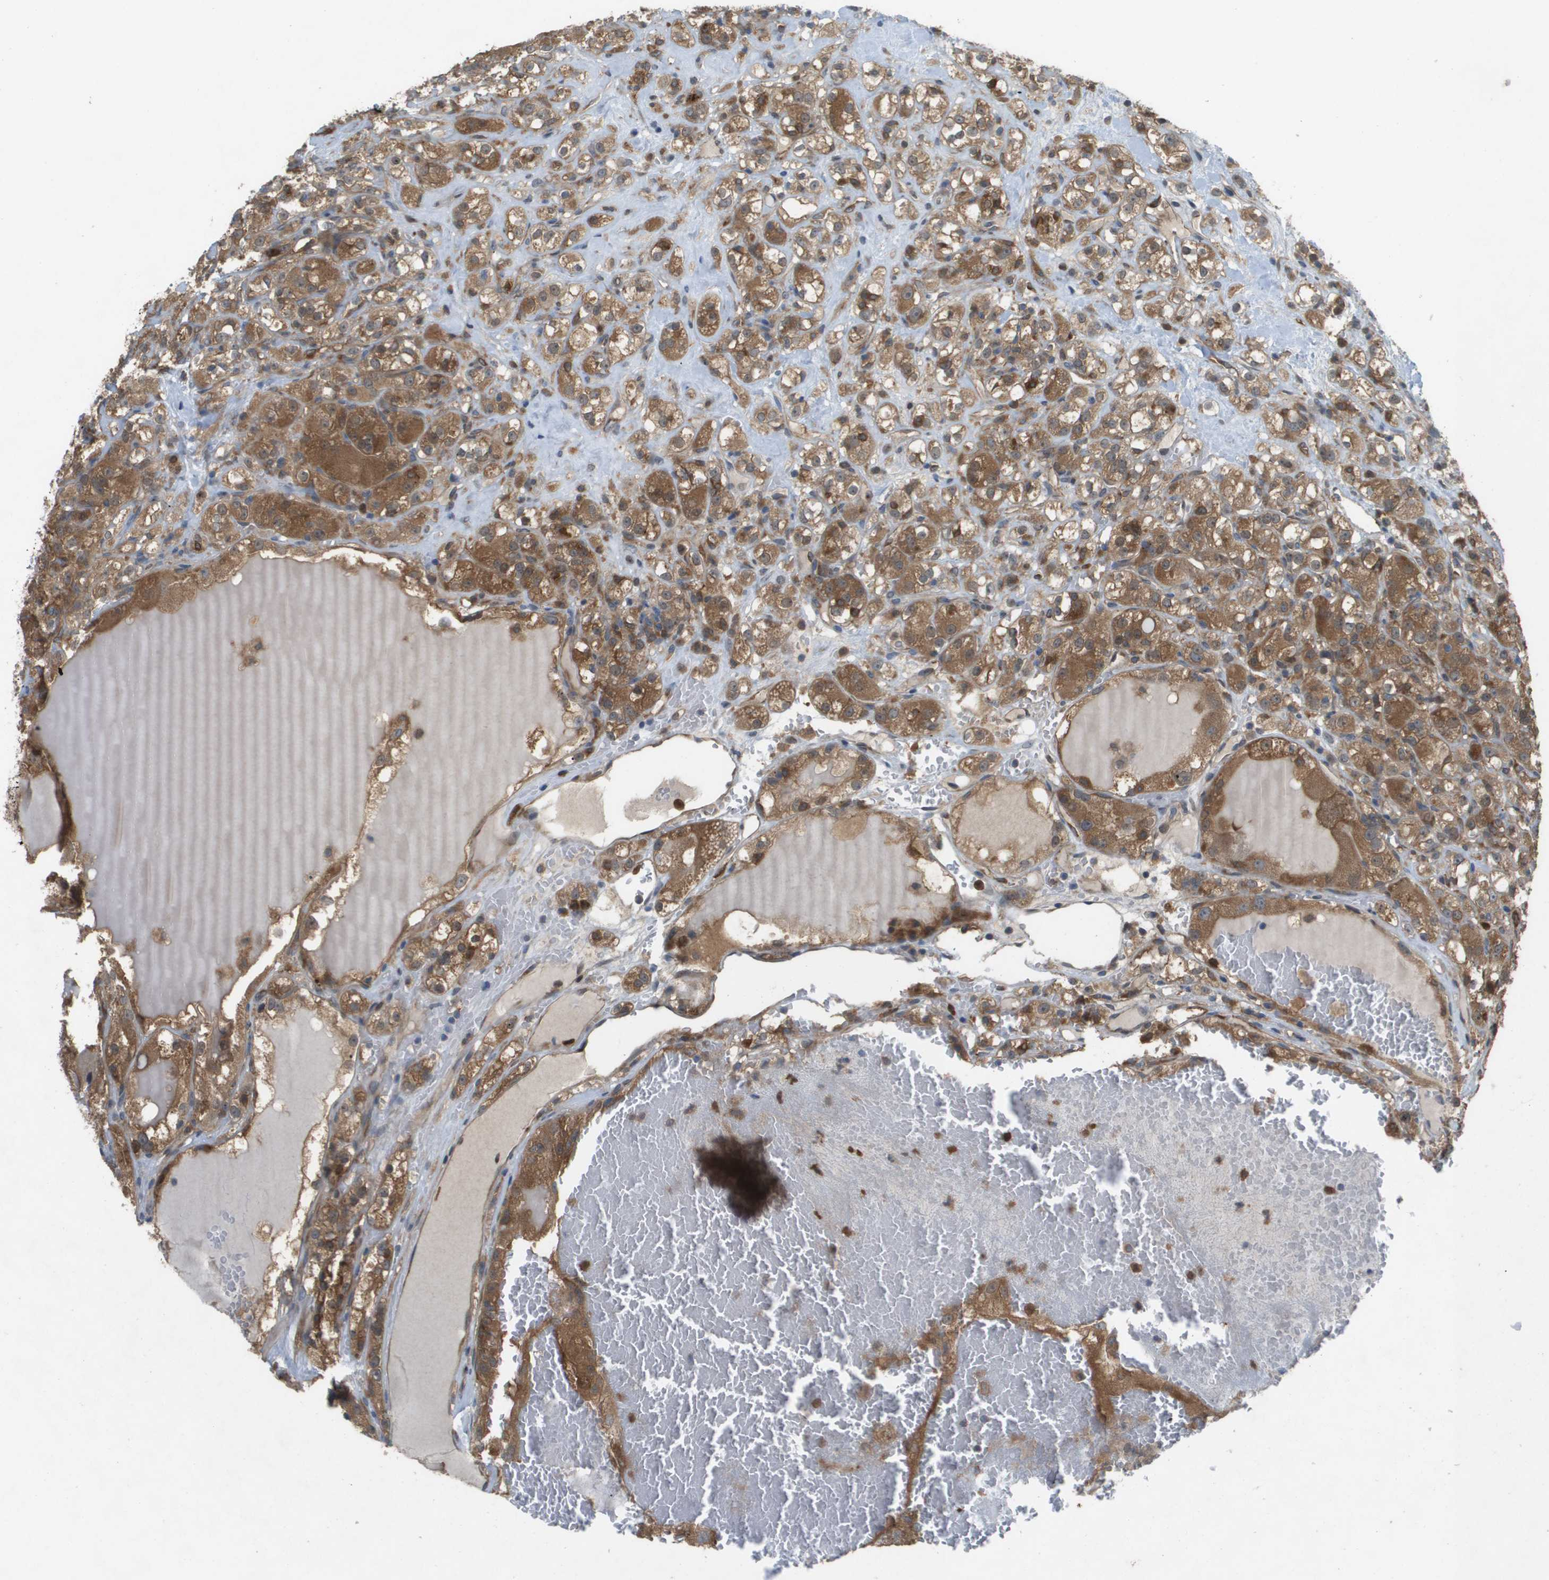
{"staining": {"intensity": "moderate", "quantity": ">75%", "location": "cytoplasmic/membranous,nuclear"}, "tissue": "renal cancer", "cell_type": "Tumor cells", "image_type": "cancer", "snomed": [{"axis": "morphology", "description": "Normal tissue, NOS"}, {"axis": "morphology", "description": "Adenocarcinoma, NOS"}, {"axis": "topography", "description": "Kidney"}], "caption": "The immunohistochemical stain labels moderate cytoplasmic/membranous and nuclear positivity in tumor cells of renal cancer tissue.", "gene": "PALD1", "patient": {"sex": "male", "age": 61}}